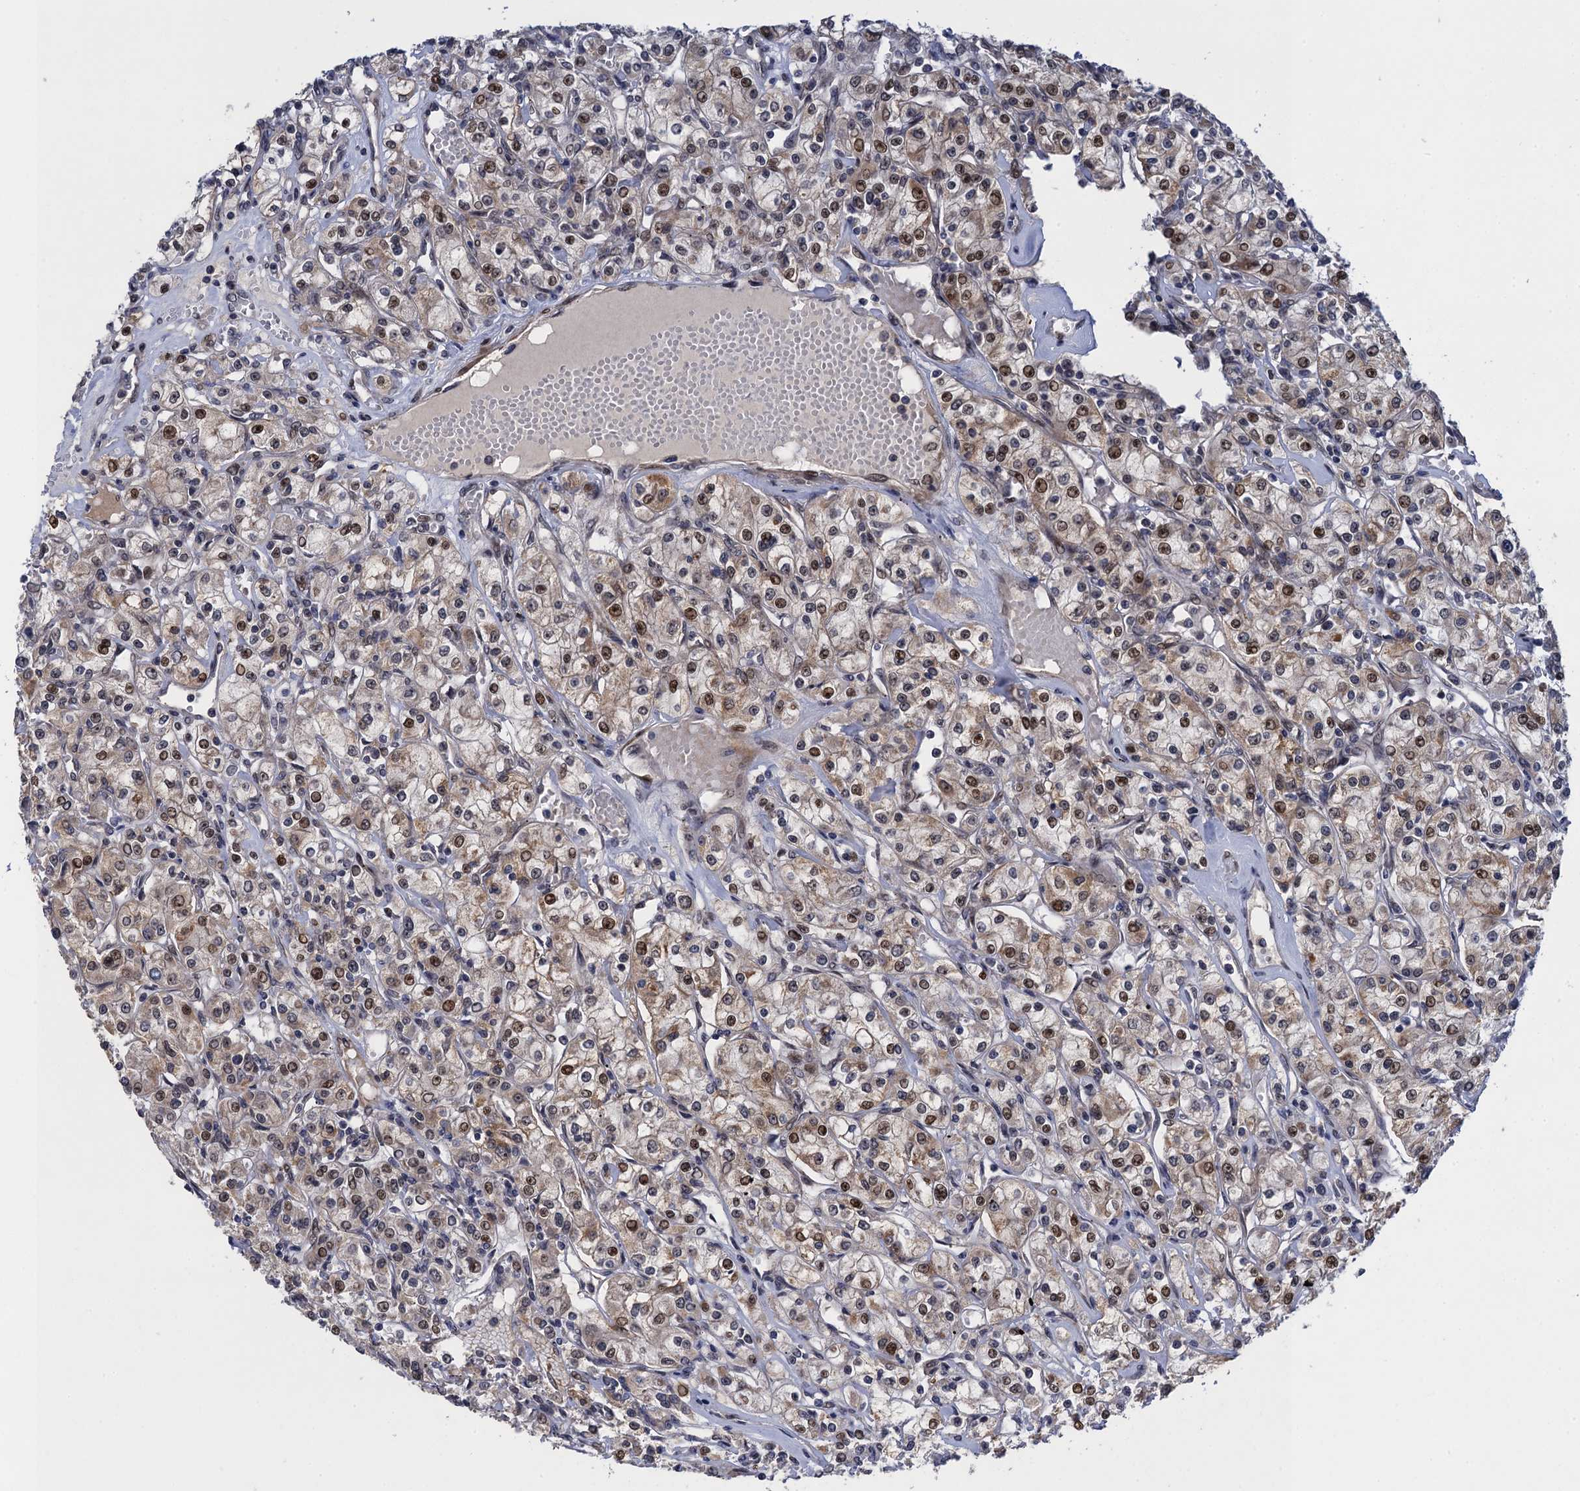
{"staining": {"intensity": "moderate", "quantity": "25%-75%", "location": "nuclear"}, "tissue": "renal cancer", "cell_type": "Tumor cells", "image_type": "cancer", "snomed": [{"axis": "morphology", "description": "Adenocarcinoma, NOS"}, {"axis": "topography", "description": "Kidney"}], "caption": "Human renal adenocarcinoma stained with a brown dye shows moderate nuclear positive expression in about 25%-75% of tumor cells.", "gene": "ZAR1L", "patient": {"sex": "female", "age": 59}}